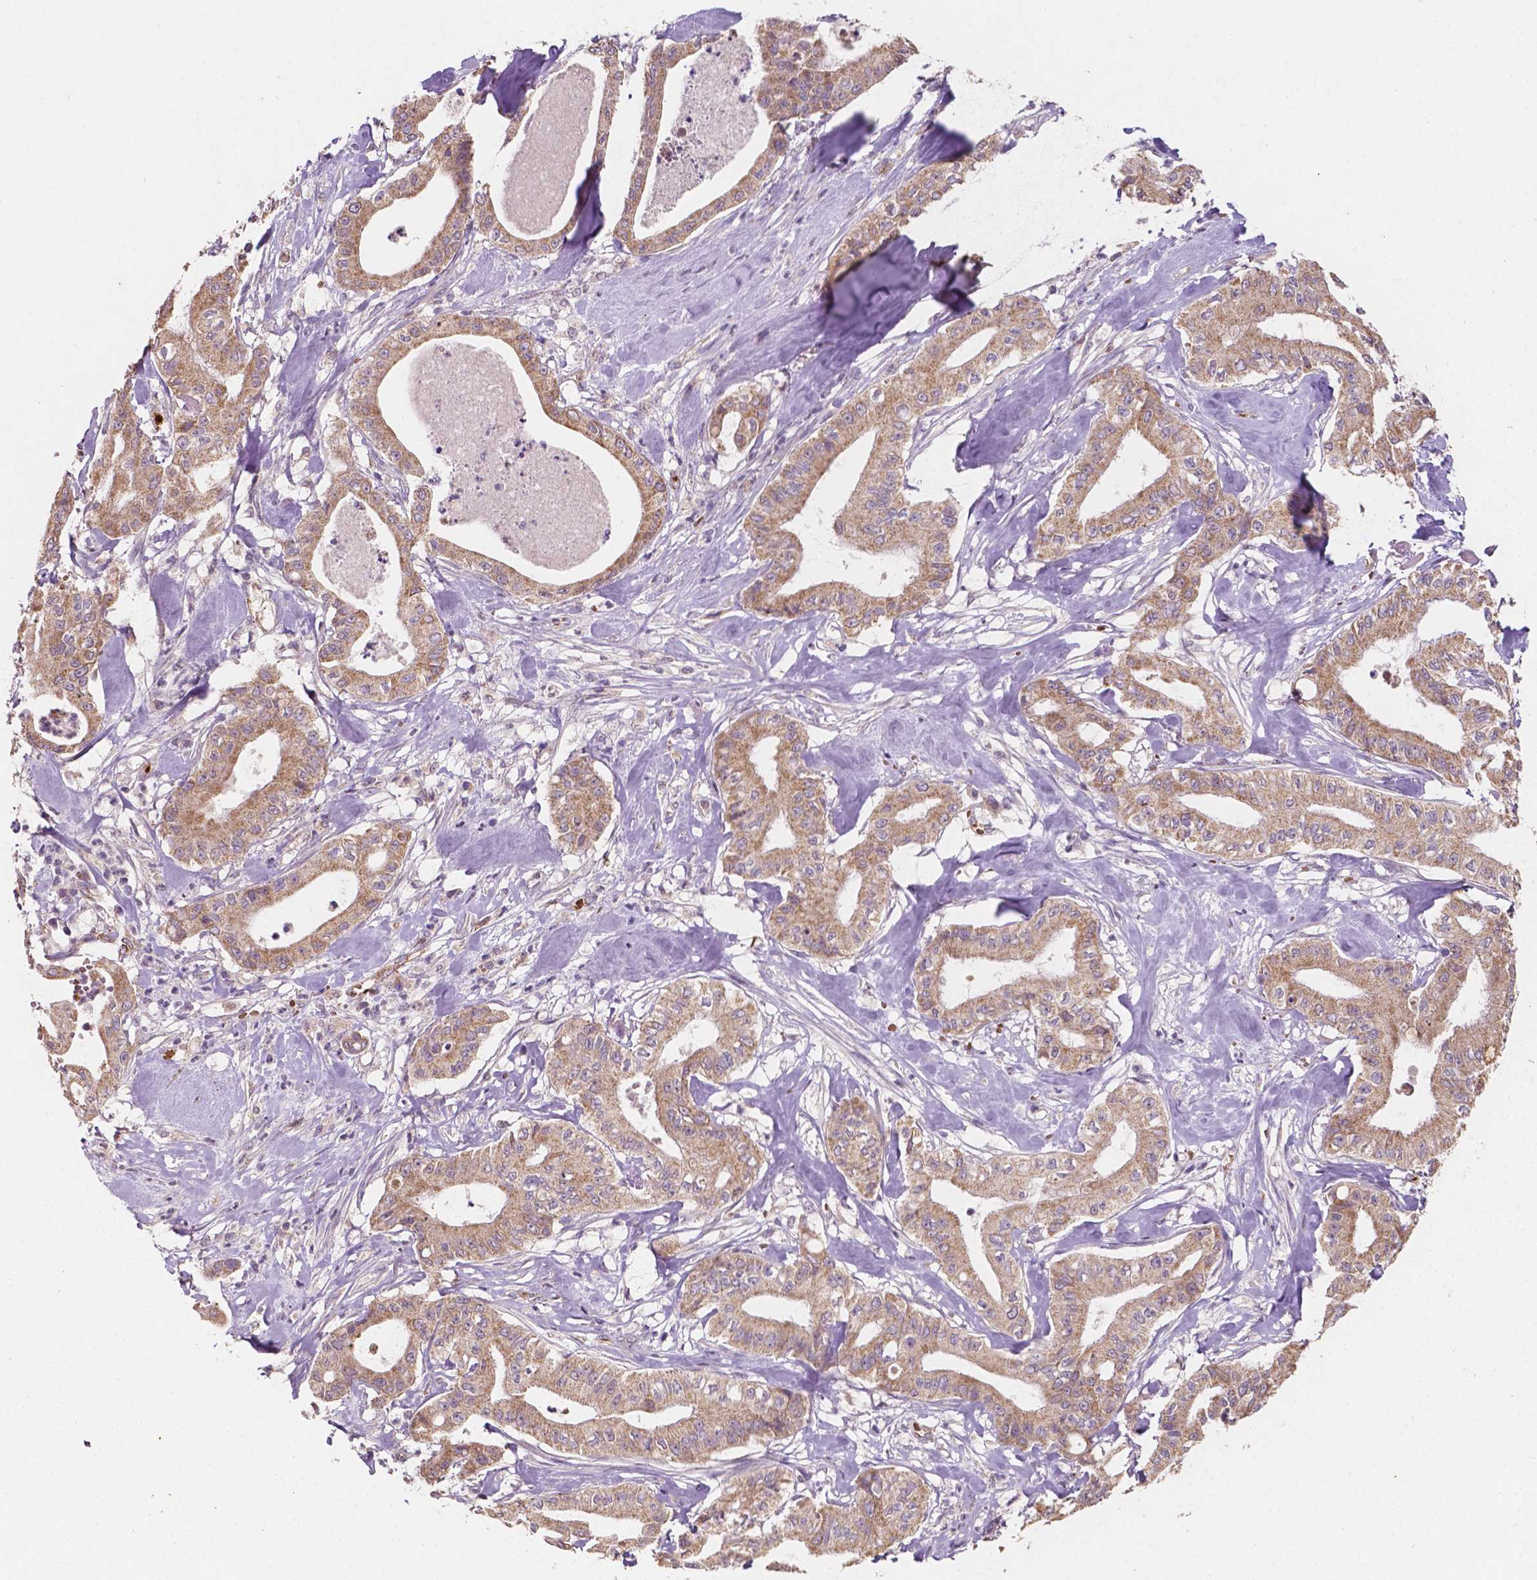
{"staining": {"intensity": "moderate", "quantity": ">75%", "location": "cytoplasmic/membranous"}, "tissue": "pancreatic cancer", "cell_type": "Tumor cells", "image_type": "cancer", "snomed": [{"axis": "morphology", "description": "Adenocarcinoma, NOS"}, {"axis": "topography", "description": "Pancreas"}], "caption": "Pancreatic cancer (adenocarcinoma) stained with a protein marker demonstrates moderate staining in tumor cells.", "gene": "SLC22A4", "patient": {"sex": "male", "age": 71}}